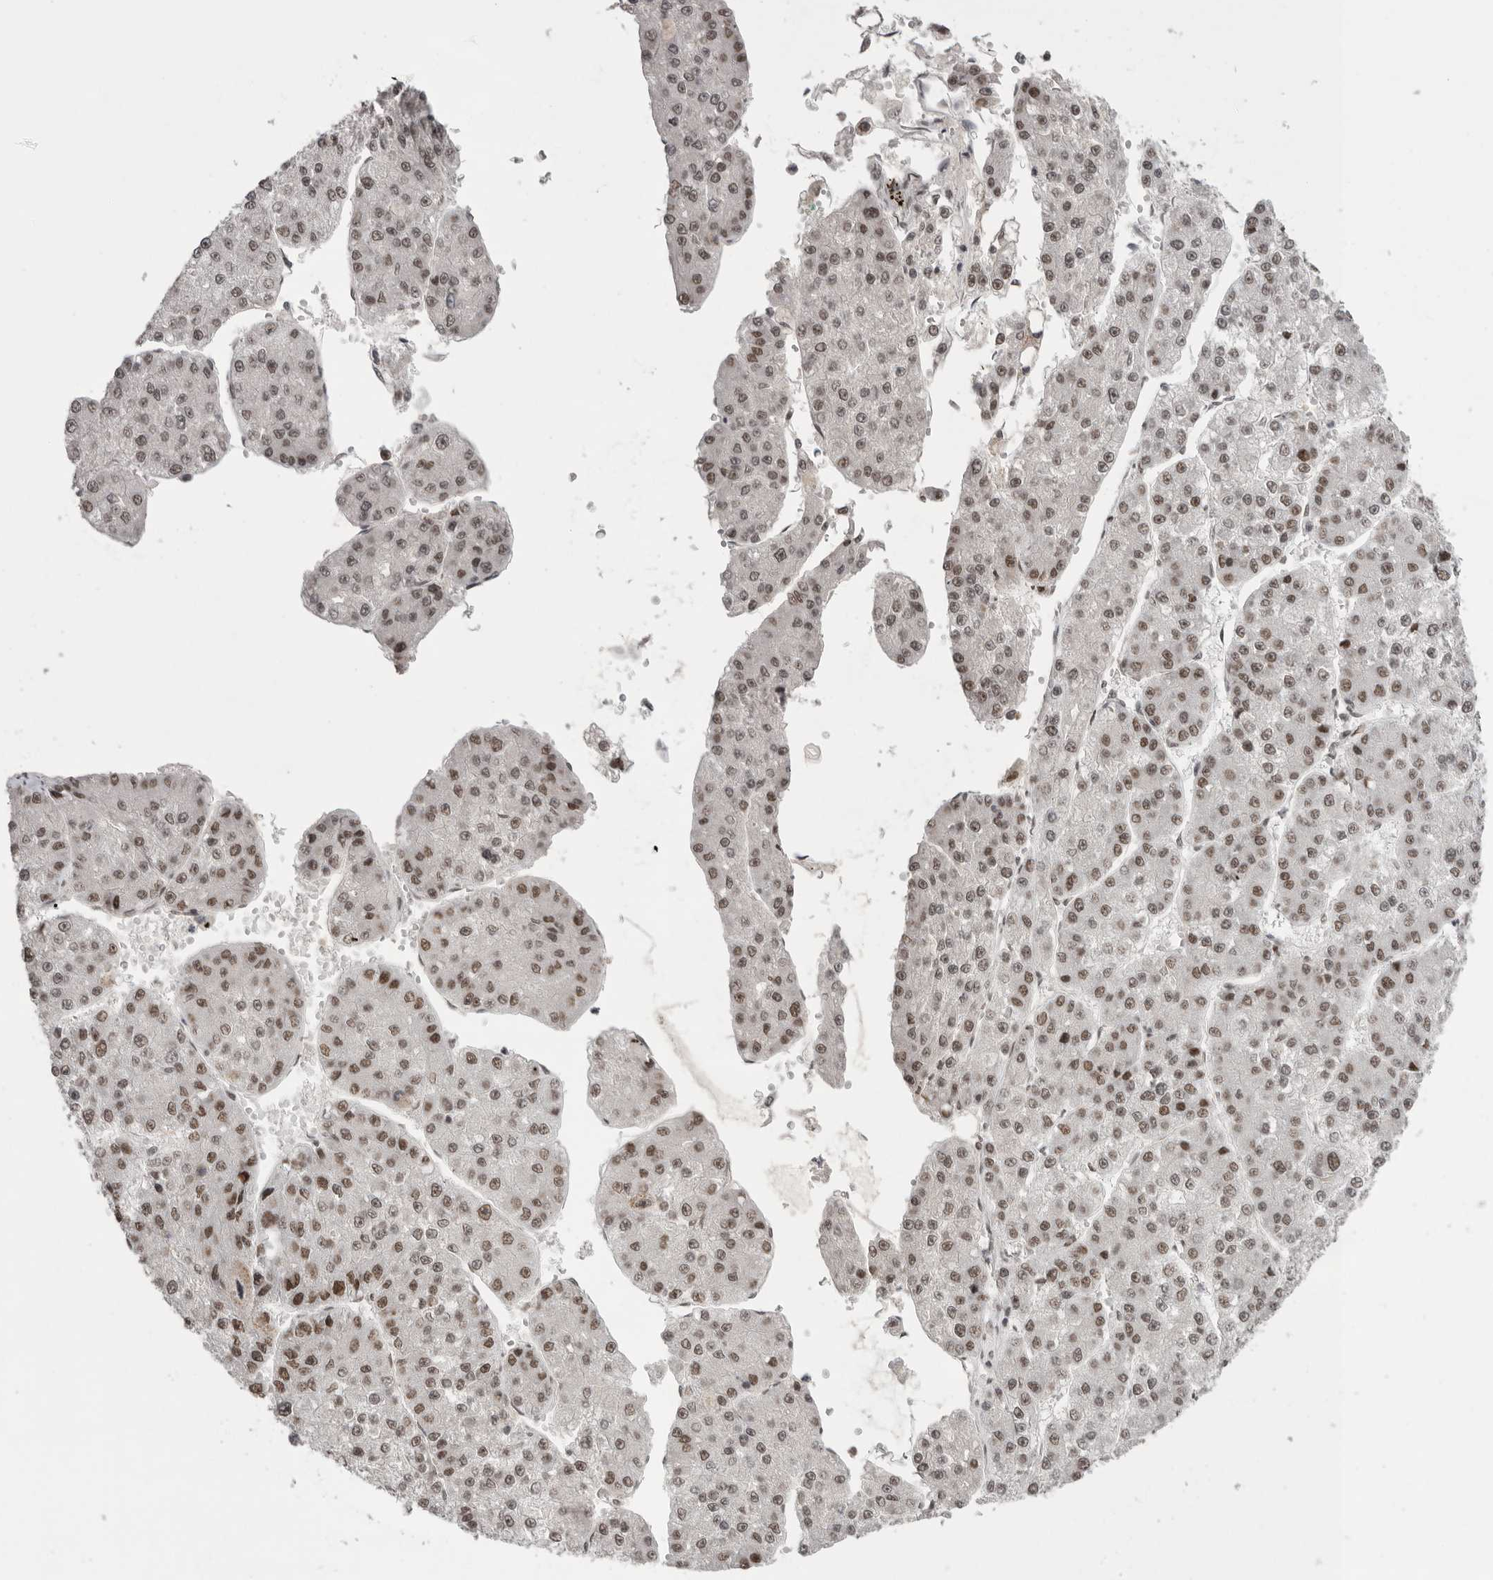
{"staining": {"intensity": "moderate", "quantity": ">75%", "location": "nuclear"}, "tissue": "liver cancer", "cell_type": "Tumor cells", "image_type": "cancer", "snomed": [{"axis": "morphology", "description": "Carcinoma, Hepatocellular, NOS"}, {"axis": "topography", "description": "Liver"}], "caption": "Tumor cells show medium levels of moderate nuclear staining in approximately >75% of cells in human liver hepatocellular carcinoma. (Brightfield microscopy of DAB IHC at high magnification).", "gene": "POU5F1", "patient": {"sex": "female", "age": 73}}